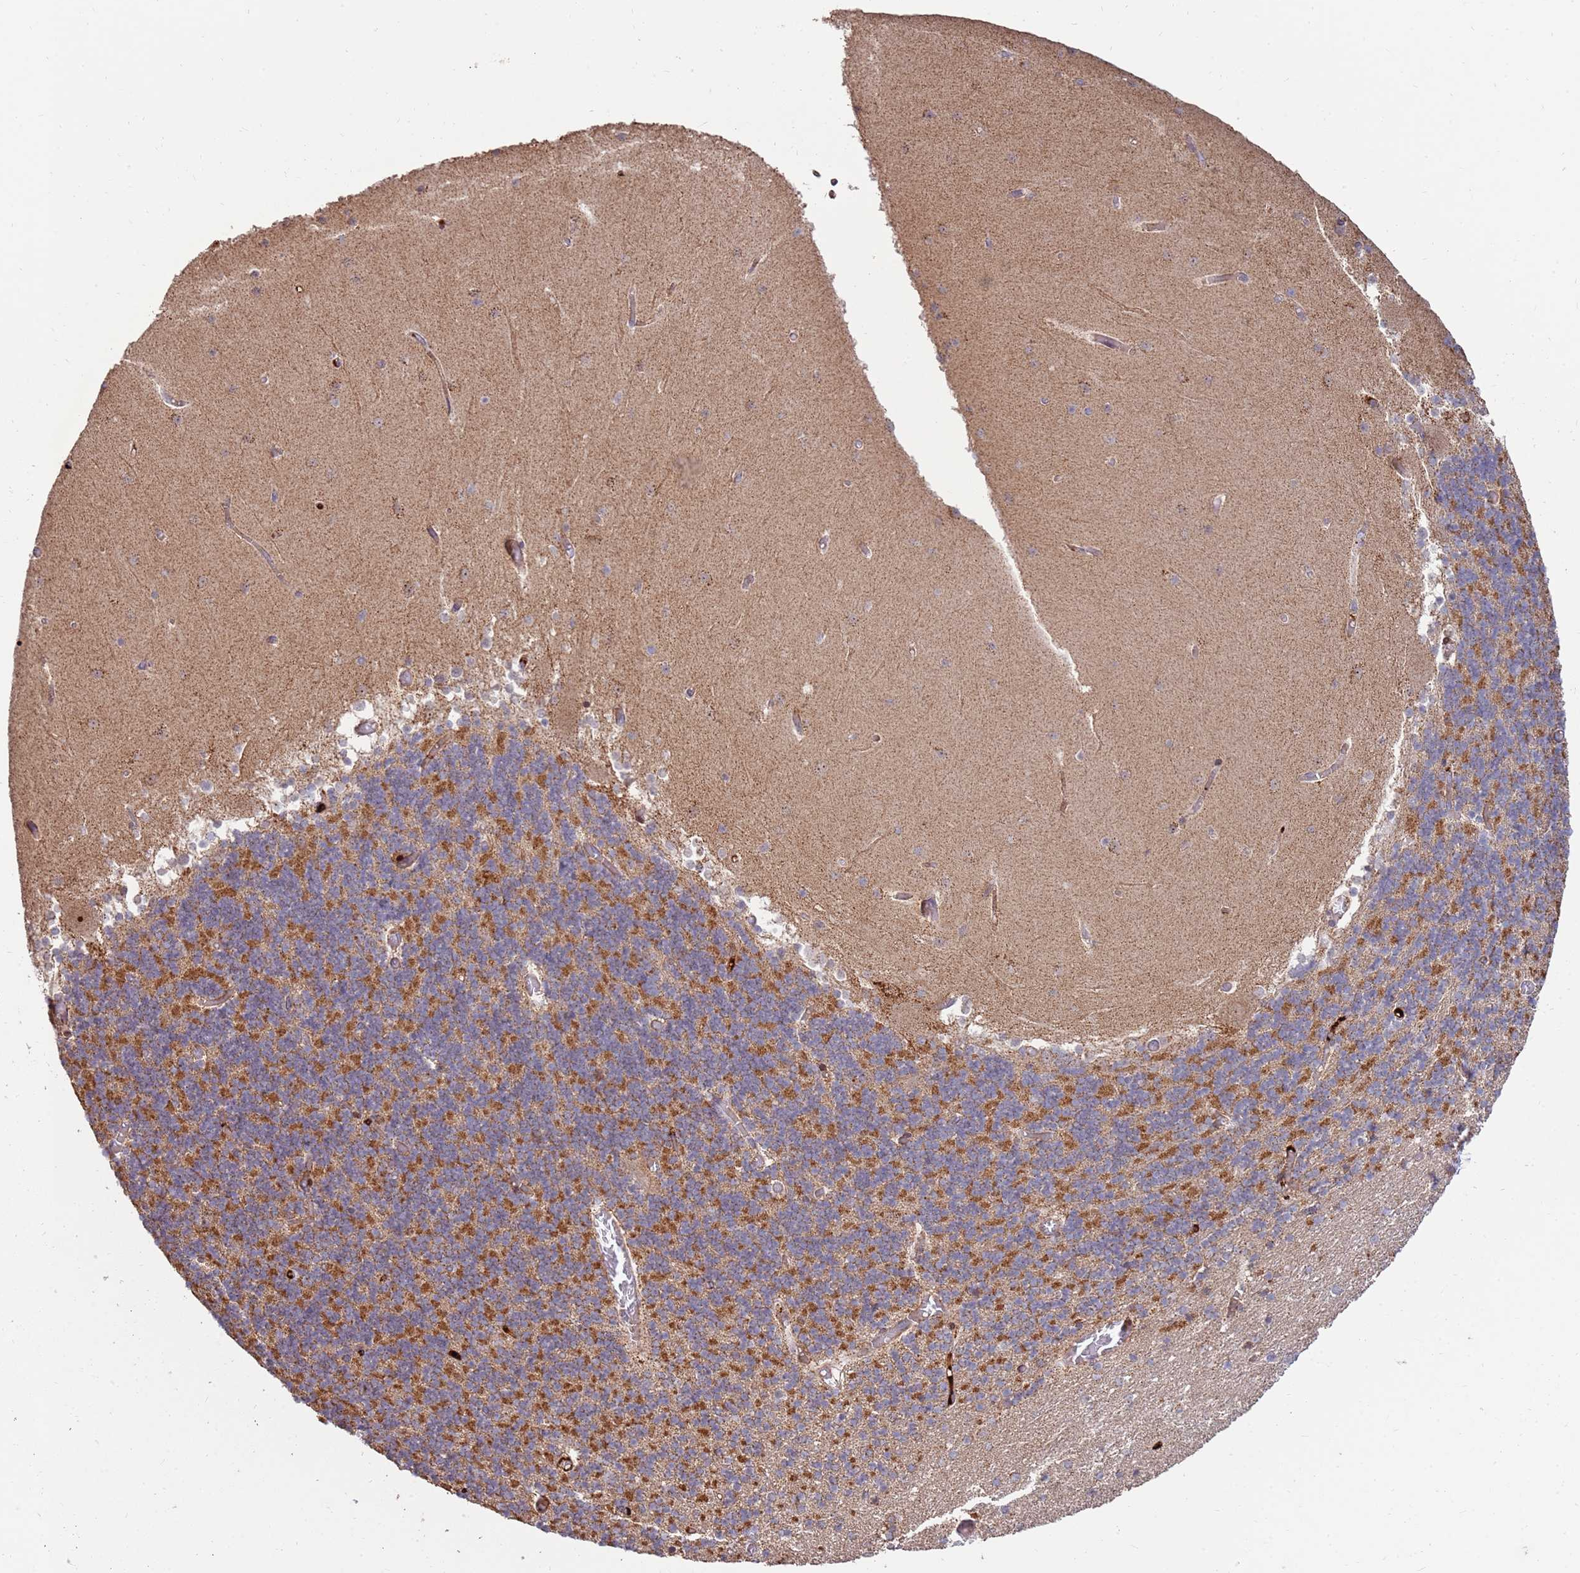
{"staining": {"intensity": "moderate", "quantity": "25%-75%", "location": "cytoplasmic/membranous"}, "tissue": "cerebellum", "cell_type": "Cells in granular layer", "image_type": "normal", "snomed": [{"axis": "morphology", "description": "Normal tissue, NOS"}, {"axis": "topography", "description": "Cerebellum"}], "caption": "This photomicrograph shows IHC staining of normal cerebellum, with medium moderate cytoplasmic/membranous staining in approximately 25%-75% of cells in granular layer.", "gene": "KIF25", "patient": {"sex": "female", "age": 28}}